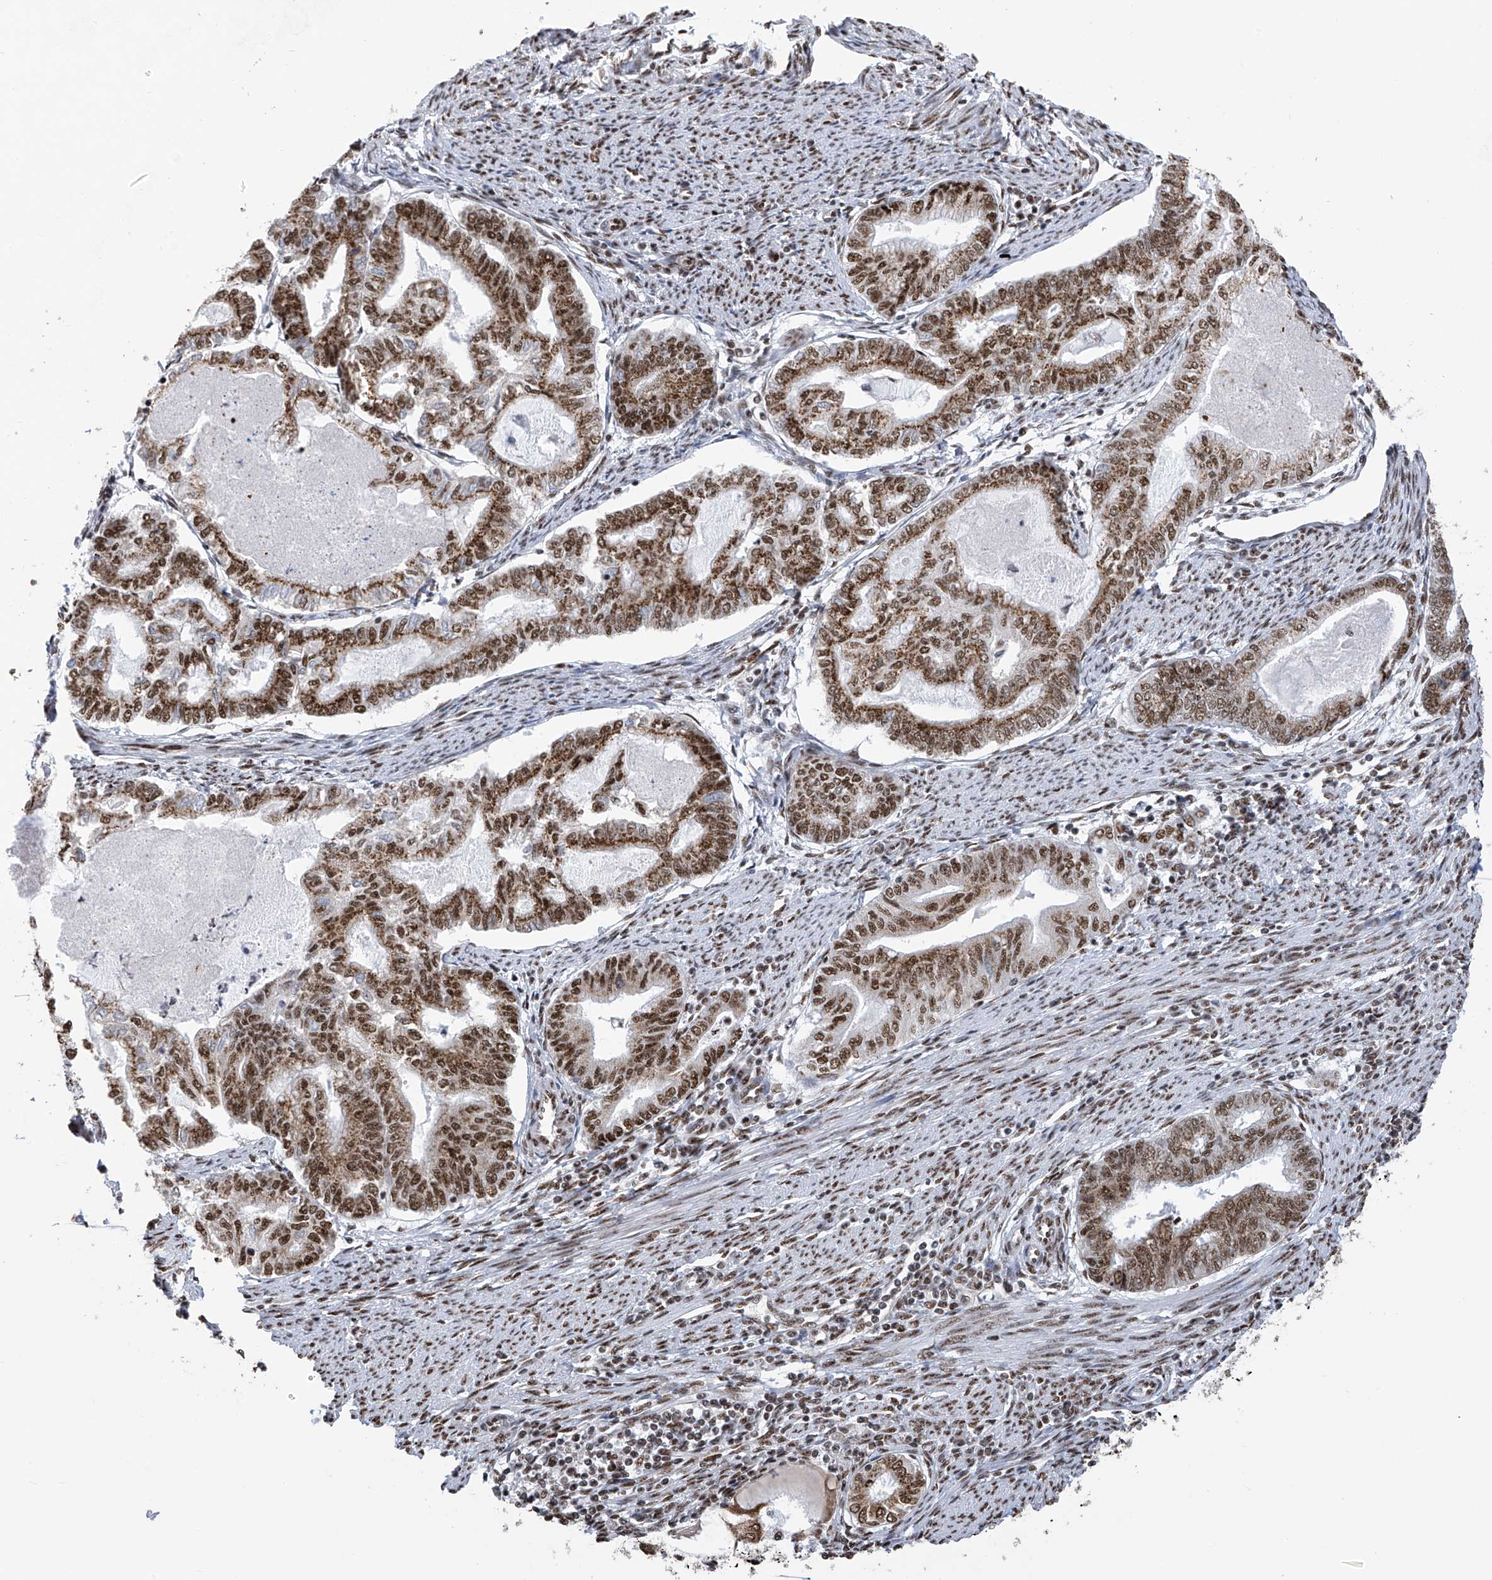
{"staining": {"intensity": "moderate", "quantity": ">75%", "location": "cytoplasmic/membranous,nuclear"}, "tissue": "endometrial cancer", "cell_type": "Tumor cells", "image_type": "cancer", "snomed": [{"axis": "morphology", "description": "Adenocarcinoma, NOS"}, {"axis": "topography", "description": "Endometrium"}], "caption": "Protein staining reveals moderate cytoplasmic/membranous and nuclear expression in approximately >75% of tumor cells in endometrial cancer.", "gene": "APLF", "patient": {"sex": "female", "age": 79}}